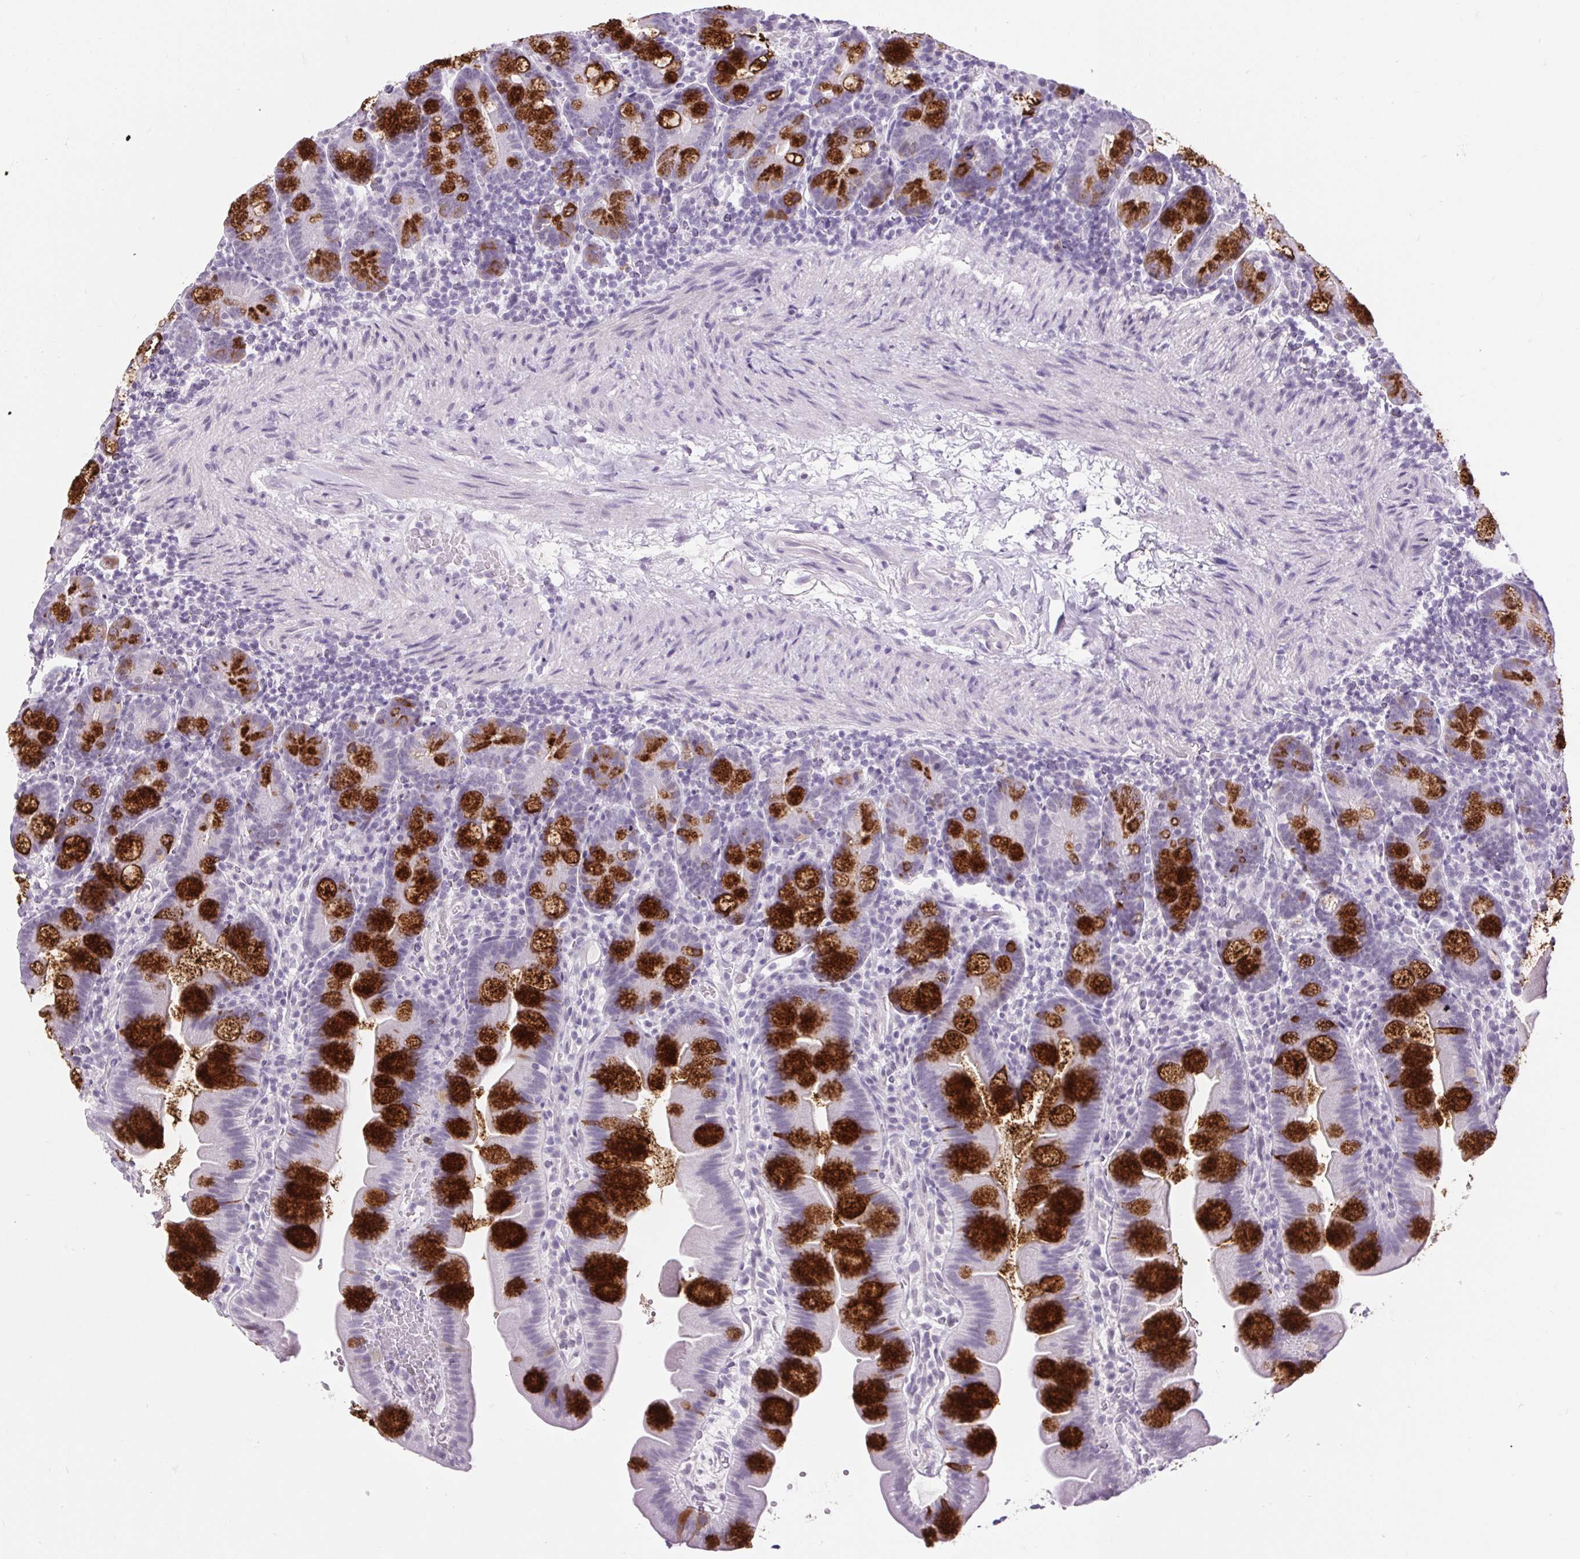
{"staining": {"intensity": "strong", "quantity": "25%-75%", "location": "cytoplasmic/membranous"}, "tissue": "small intestine", "cell_type": "Glandular cells", "image_type": "normal", "snomed": [{"axis": "morphology", "description": "Normal tissue, NOS"}, {"axis": "topography", "description": "Small intestine"}], "caption": "Brown immunohistochemical staining in benign human small intestine reveals strong cytoplasmic/membranous staining in about 25%-75% of glandular cells.", "gene": "BCAS1", "patient": {"sex": "female", "age": 68}}